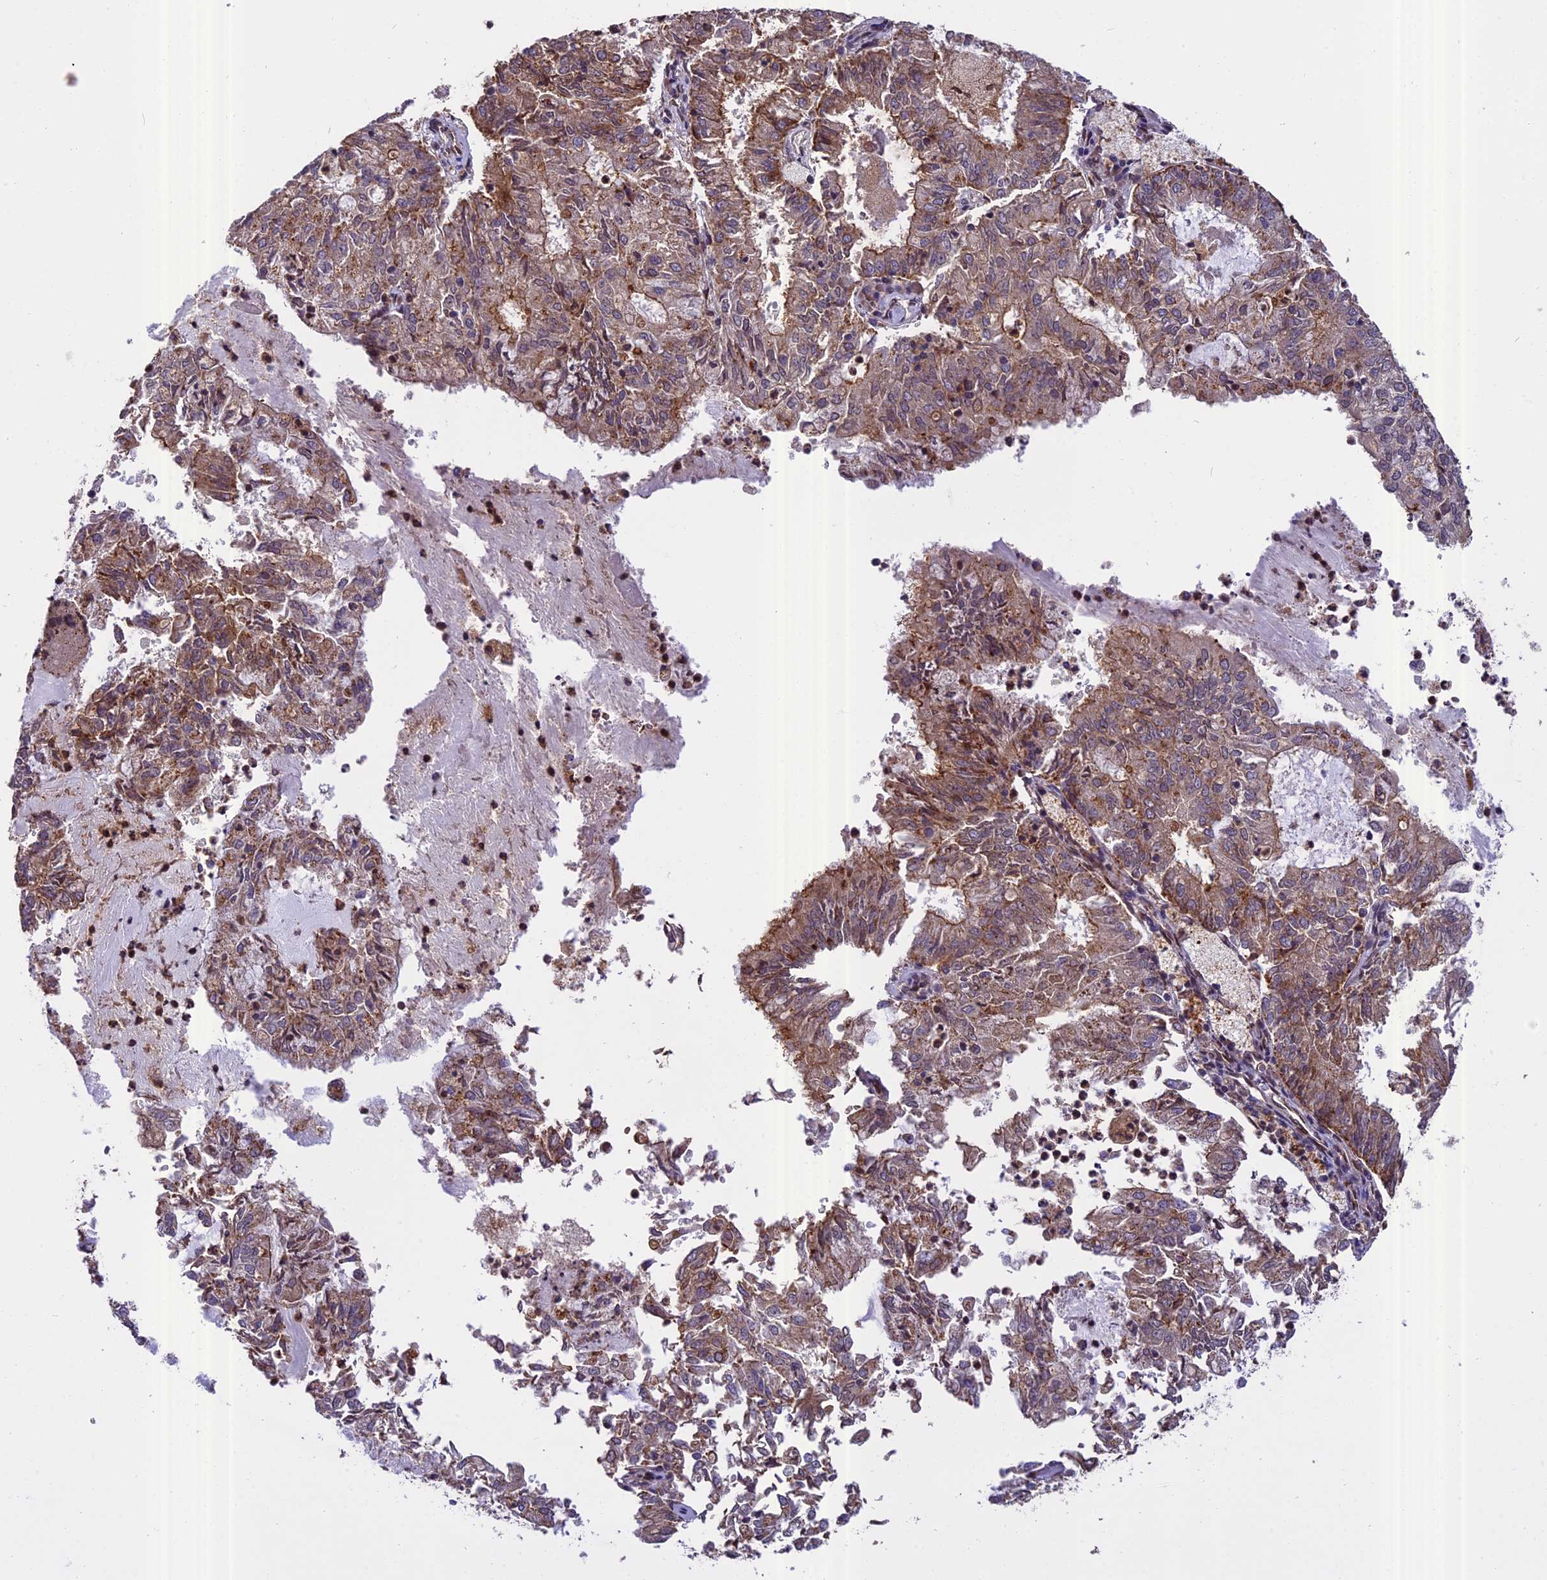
{"staining": {"intensity": "moderate", "quantity": ">75%", "location": "cytoplasmic/membranous"}, "tissue": "endometrial cancer", "cell_type": "Tumor cells", "image_type": "cancer", "snomed": [{"axis": "morphology", "description": "Adenocarcinoma, NOS"}, {"axis": "topography", "description": "Endometrium"}], "caption": "DAB immunohistochemical staining of human endometrial cancer demonstrates moderate cytoplasmic/membranous protein expression in approximately >75% of tumor cells. Immunohistochemistry (ihc) stains the protein of interest in brown and the nuclei are stained blue.", "gene": "CHMP2A", "patient": {"sex": "female", "age": 57}}